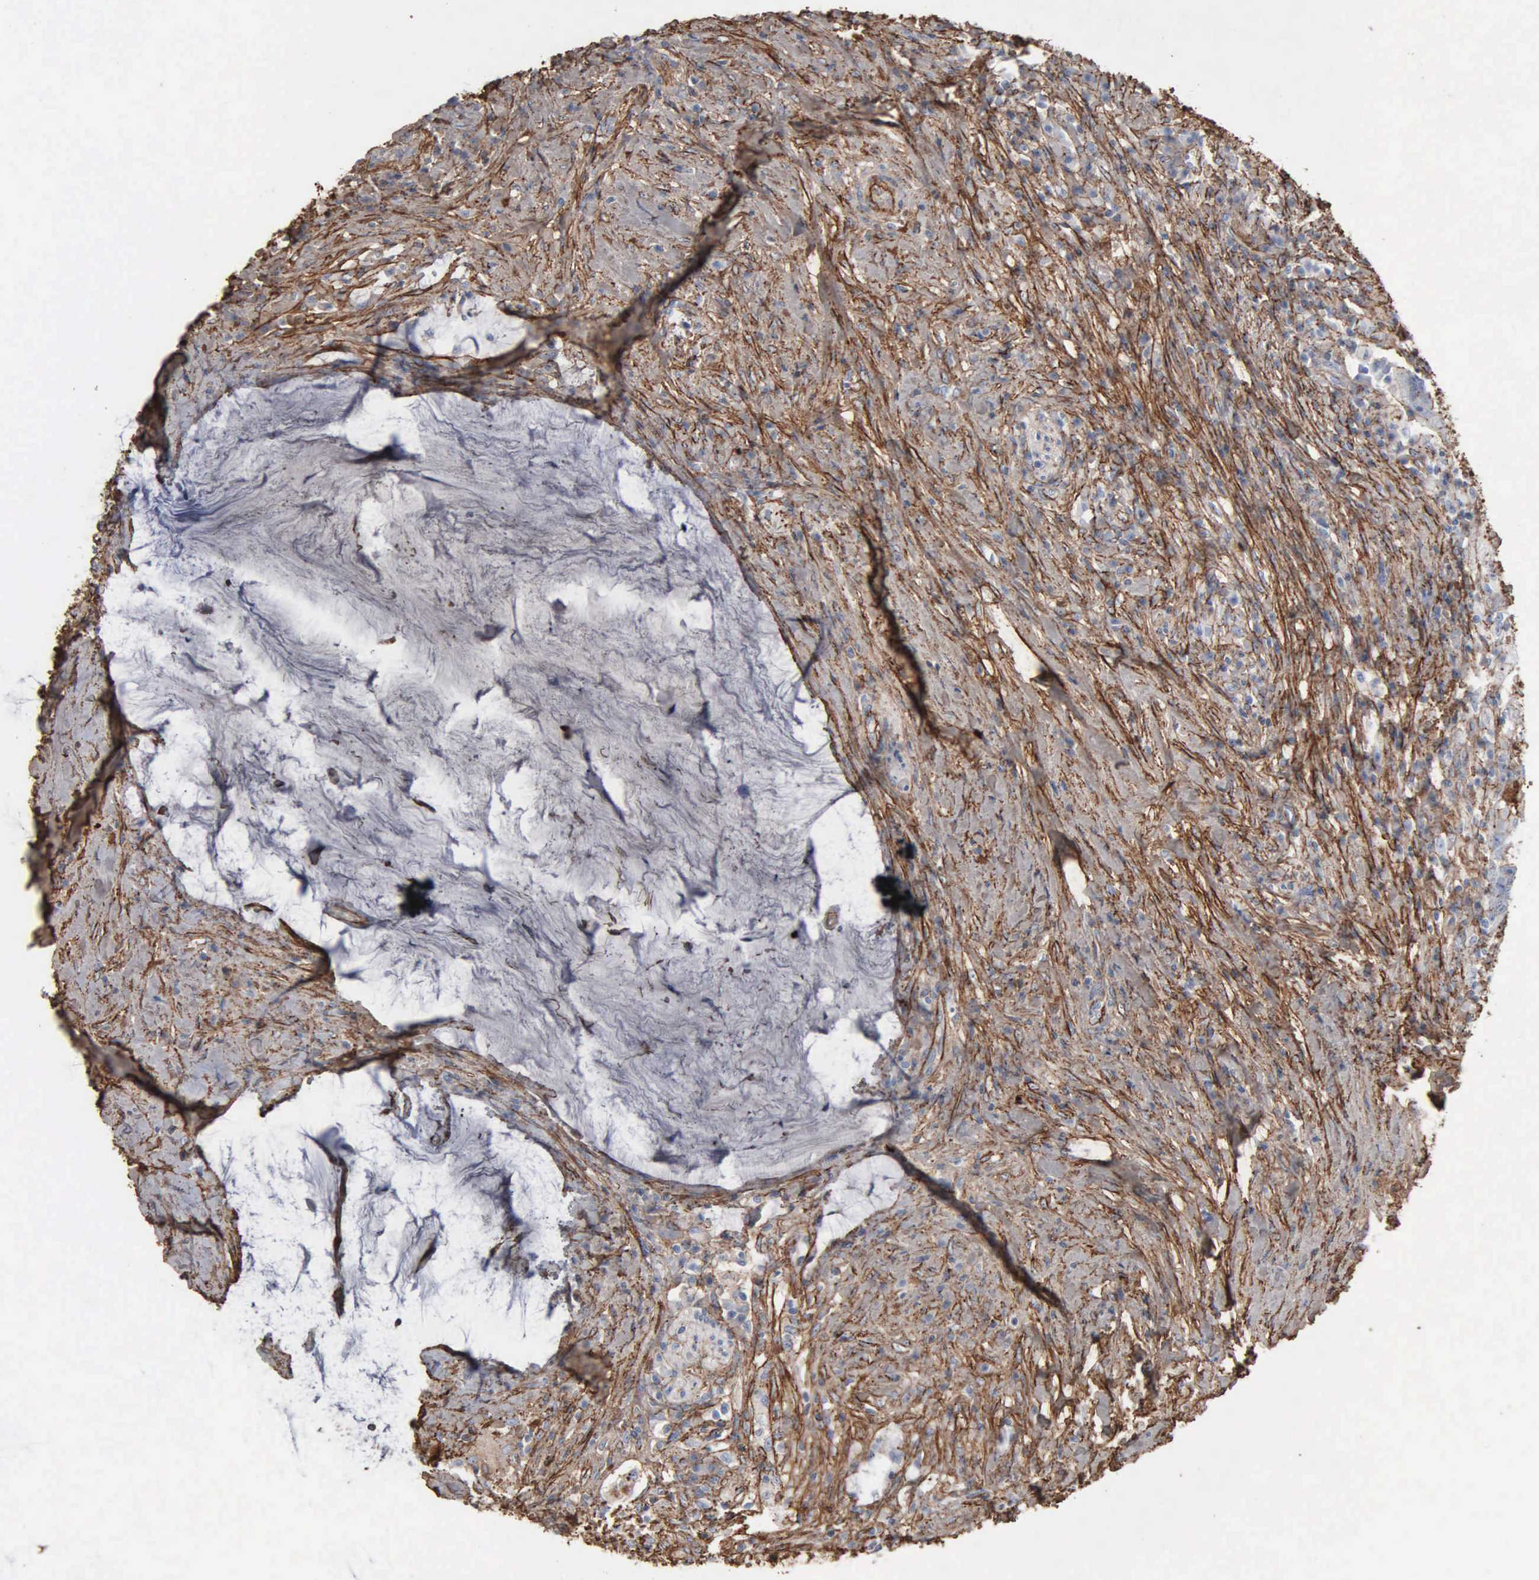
{"staining": {"intensity": "negative", "quantity": "none", "location": "none"}, "tissue": "colorectal cancer", "cell_type": "Tumor cells", "image_type": "cancer", "snomed": [{"axis": "morphology", "description": "Adenocarcinoma, NOS"}, {"axis": "topography", "description": "Rectum"}], "caption": "IHC of colorectal adenocarcinoma exhibits no positivity in tumor cells.", "gene": "FN1", "patient": {"sex": "female", "age": 71}}